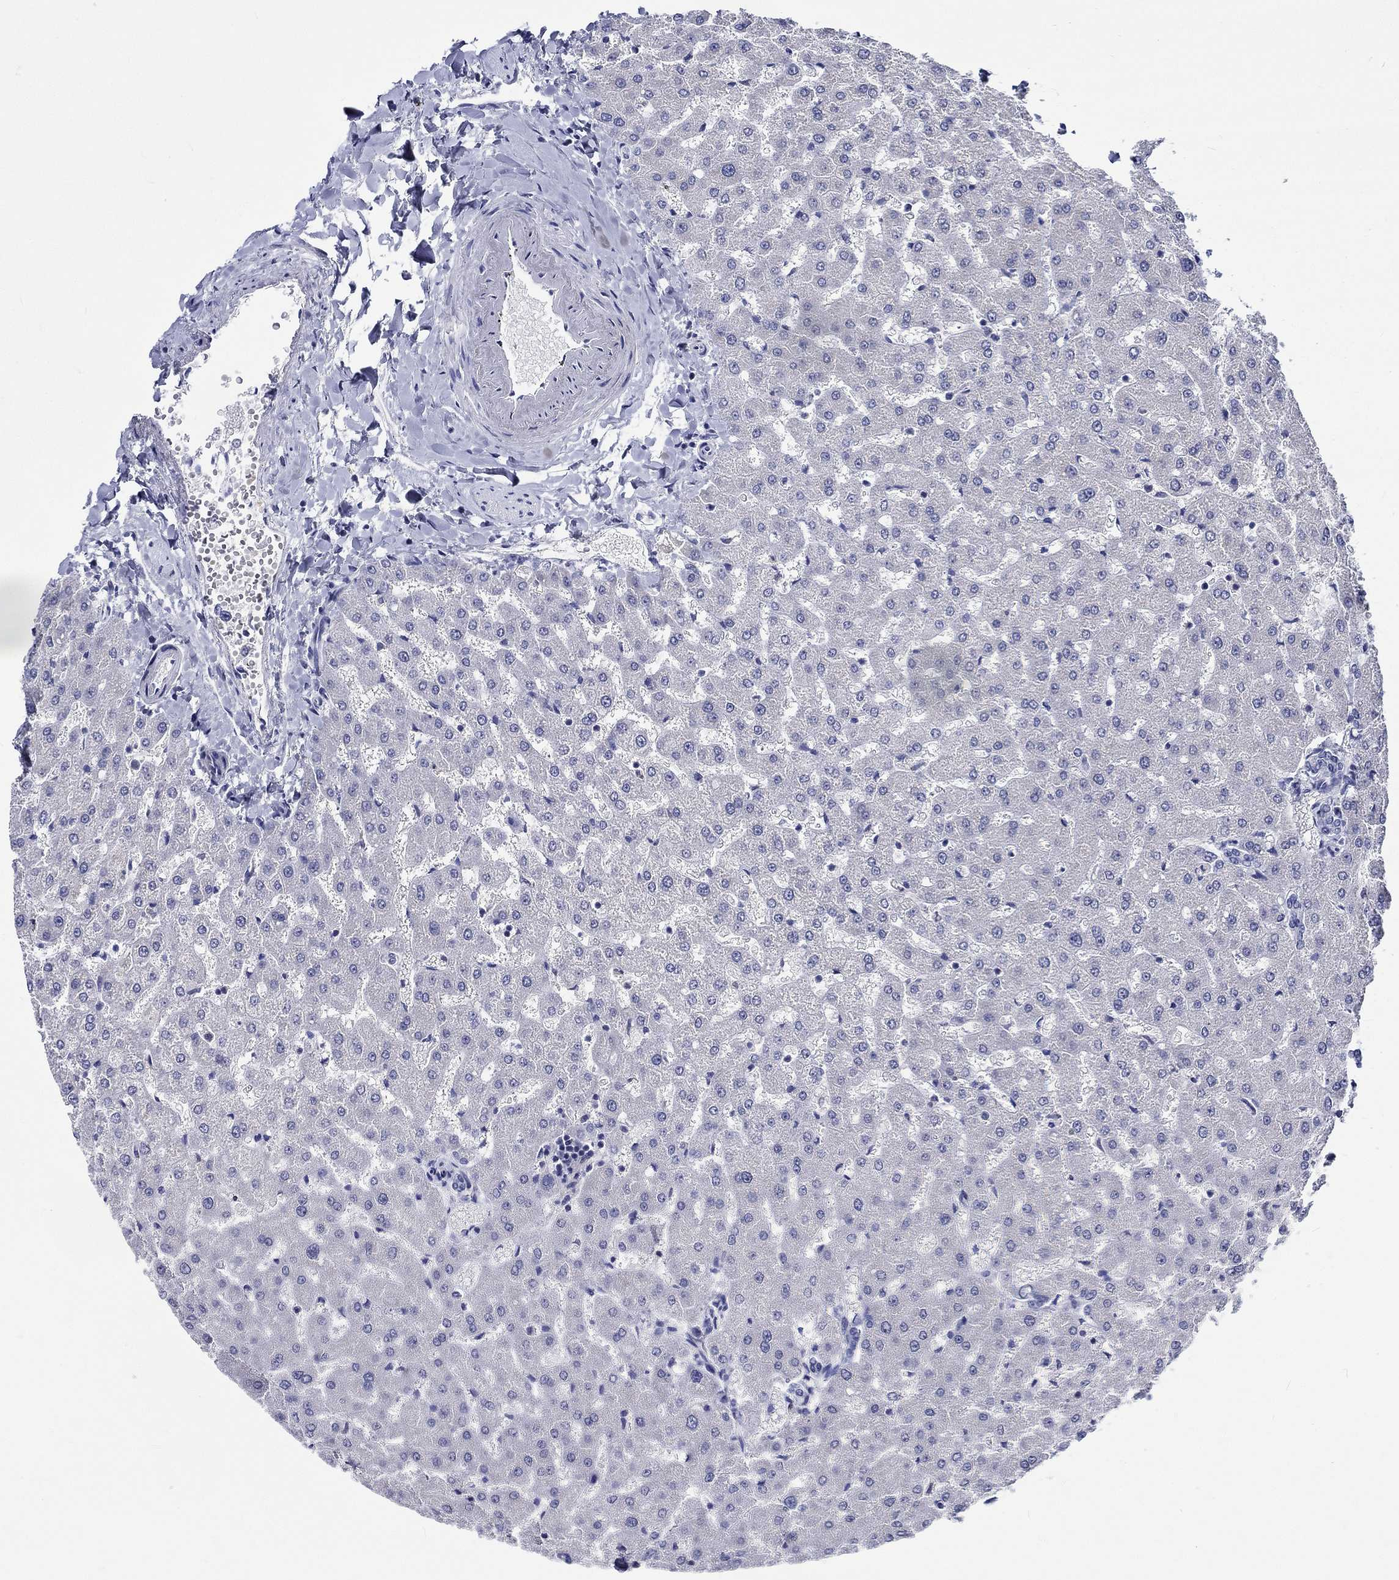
{"staining": {"intensity": "negative", "quantity": "none", "location": "none"}, "tissue": "liver", "cell_type": "Cholangiocytes", "image_type": "normal", "snomed": [{"axis": "morphology", "description": "Normal tissue, NOS"}, {"axis": "topography", "description": "Liver"}], "caption": "IHC of unremarkable liver shows no positivity in cholangiocytes.", "gene": "ST6GALNAC1", "patient": {"sex": "female", "age": 50}}